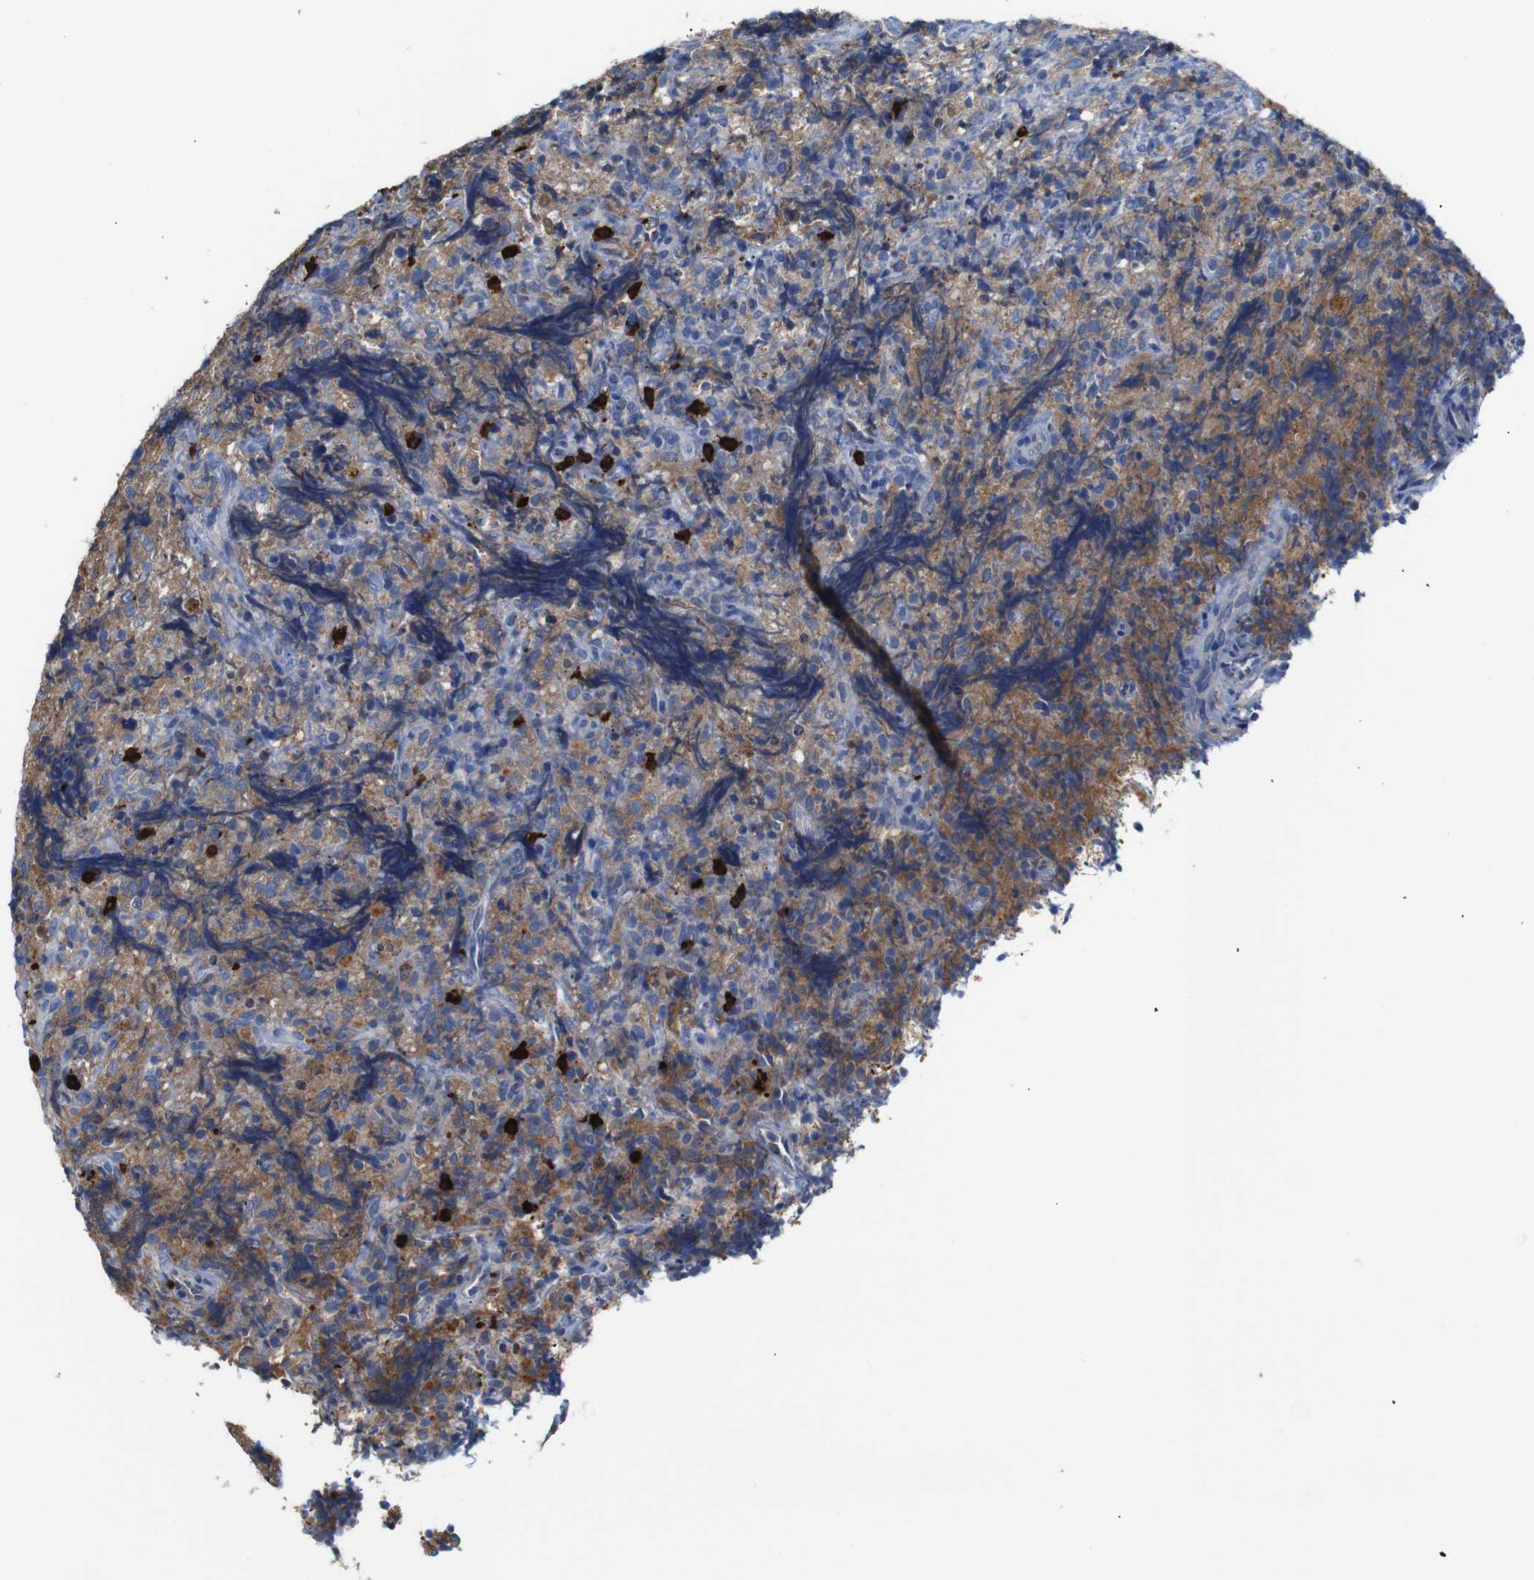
{"staining": {"intensity": "moderate", "quantity": ">75%", "location": "cytoplasmic/membranous"}, "tissue": "lymphoma", "cell_type": "Tumor cells", "image_type": "cancer", "snomed": [{"axis": "morphology", "description": "Malignant lymphoma, non-Hodgkin's type, High grade"}, {"axis": "topography", "description": "Tonsil"}], "caption": "Moderate cytoplasmic/membranous staining is appreciated in about >75% of tumor cells in malignant lymphoma, non-Hodgkin's type (high-grade). (Brightfield microscopy of DAB IHC at high magnification).", "gene": "ALOX15", "patient": {"sex": "female", "age": 36}}